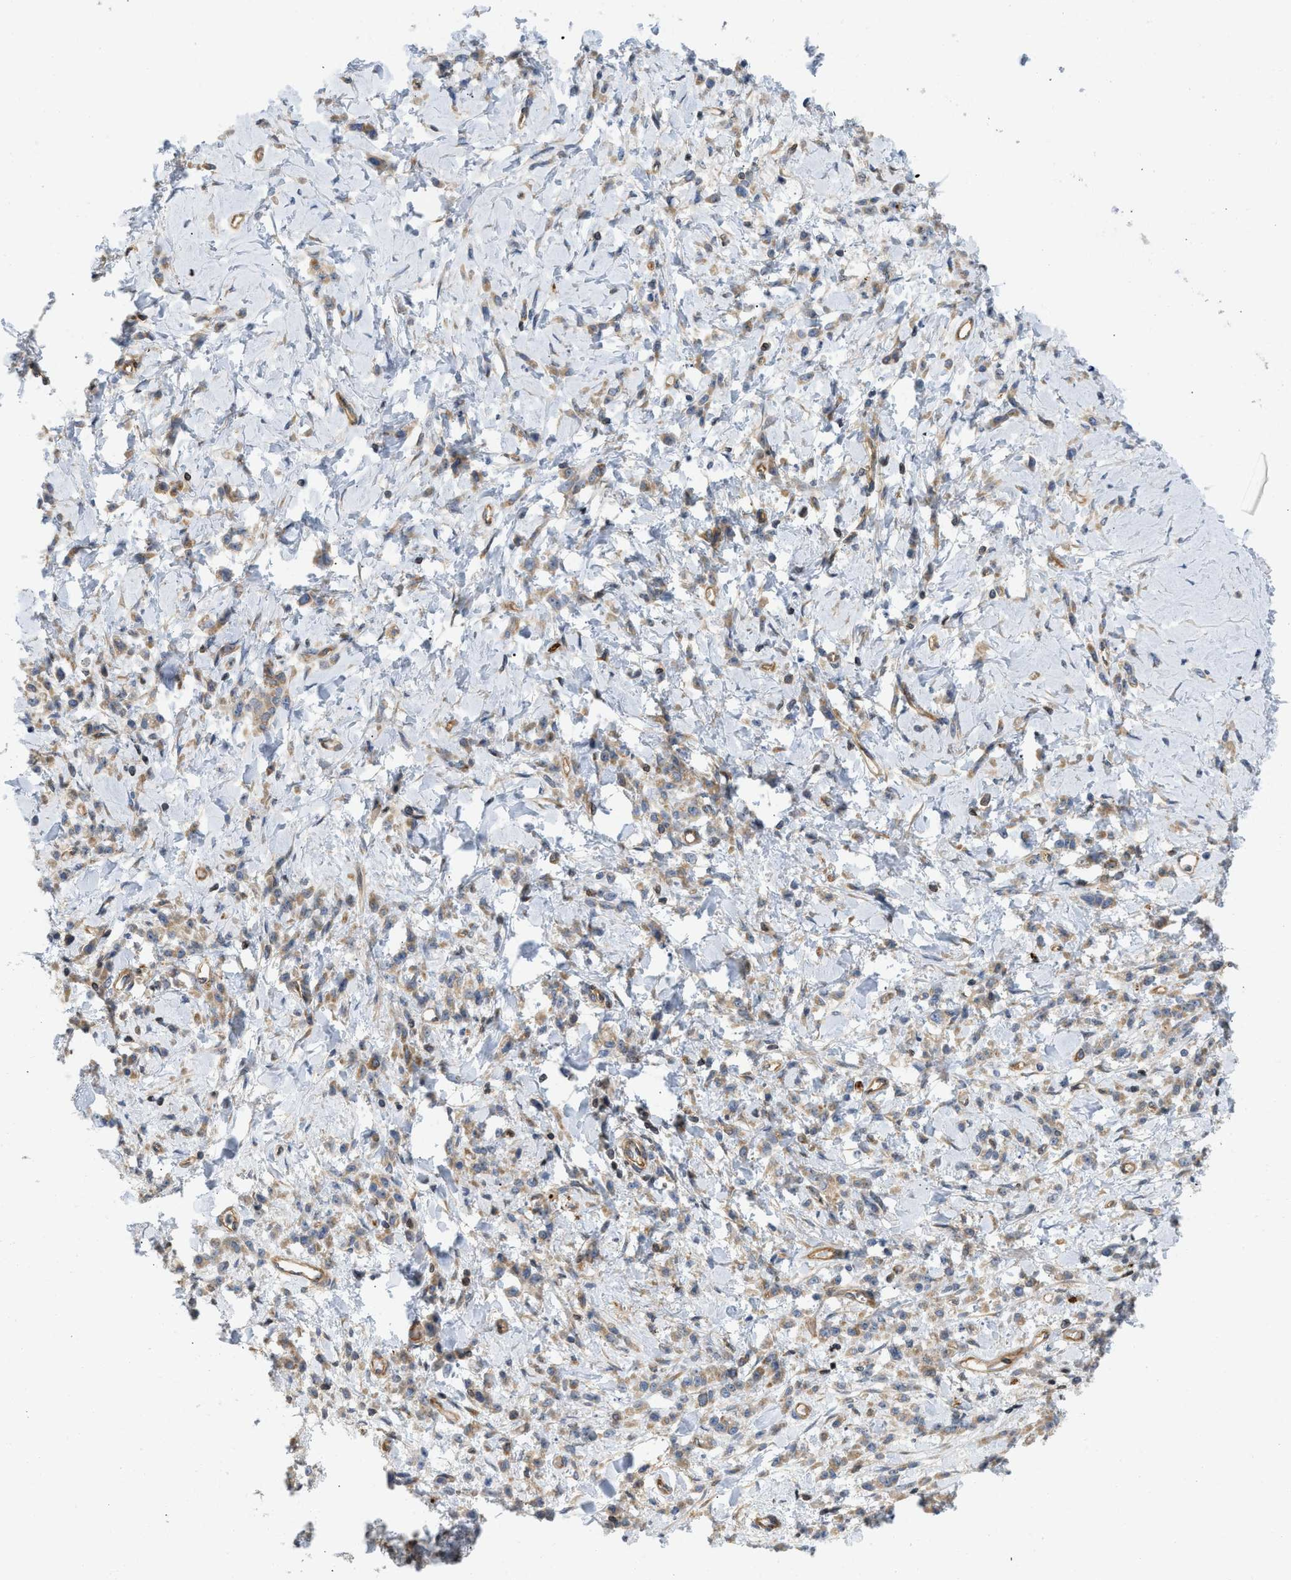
{"staining": {"intensity": "weak", "quantity": "25%-75%", "location": "cytoplasmic/membranous"}, "tissue": "stomach cancer", "cell_type": "Tumor cells", "image_type": "cancer", "snomed": [{"axis": "morphology", "description": "Normal tissue, NOS"}, {"axis": "morphology", "description": "Adenocarcinoma, NOS"}, {"axis": "topography", "description": "Stomach"}], "caption": "Protein expression analysis of human adenocarcinoma (stomach) reveals weak cytoplasmic/membranous staining in approximately 25%-75% of tumor cells.", "gene": "STRN", "patient": {"sex": "male", "age": 82}}